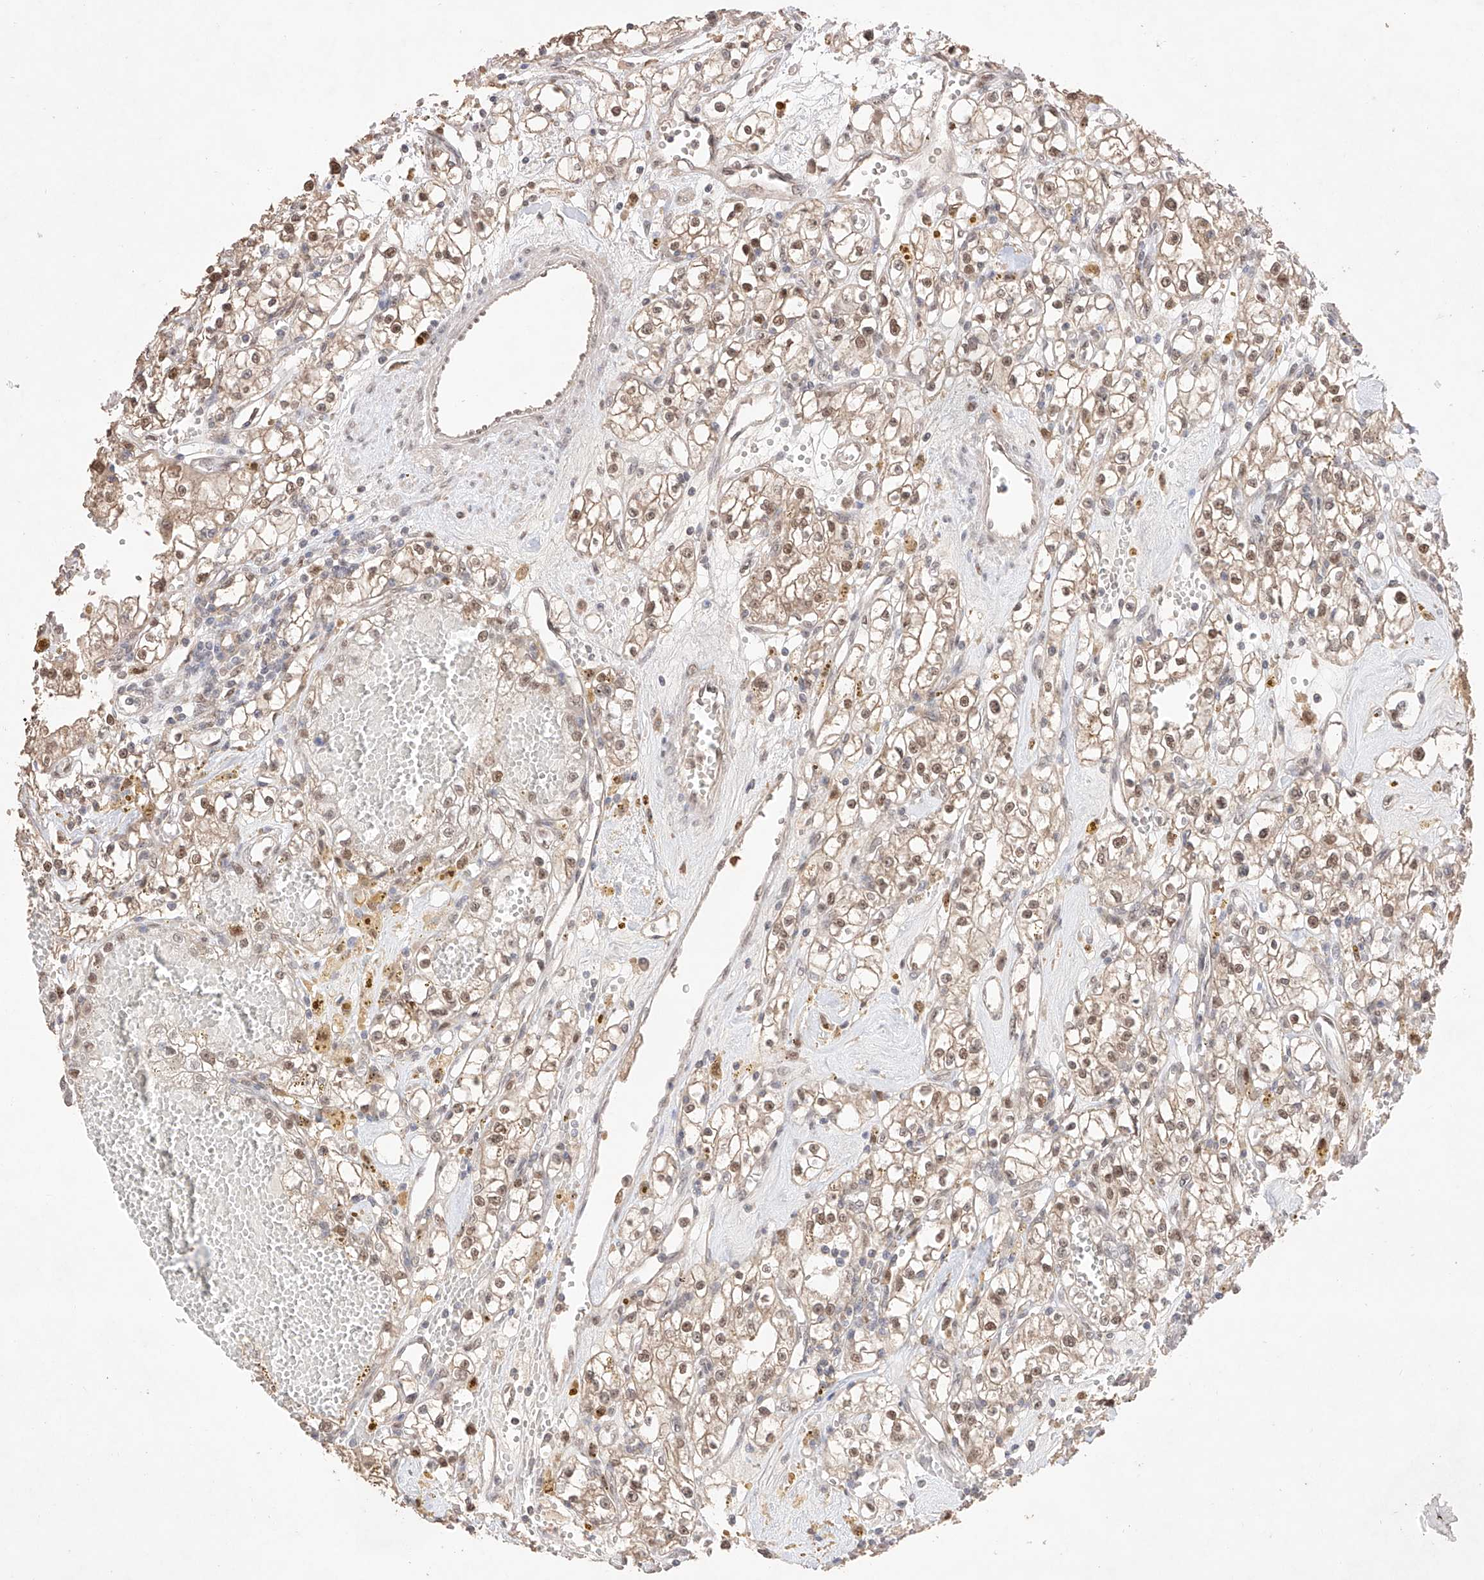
{"staining": {"intensity": "moderate", "quantity": ">75%", "location": "cytoplasmic/membranous,nuclear"}, "tissue": "renal cancer", "cell_type": "Tumor cells", "image_type": "cancer", "snomed": [{"axis": "morphology", "description": "Adenocarcinoma, NOS"}, {"axis": "topography", "description": "Kidney"}], "caption": "Protein expression analysis of human renal cancer (adenocarcinoma) reveals moderate cytoplasmic/membranous and nuclear expression in about >75% of tumor cells.", "gene": "APIP", "patient": {"sex": "male", "age": 56}}